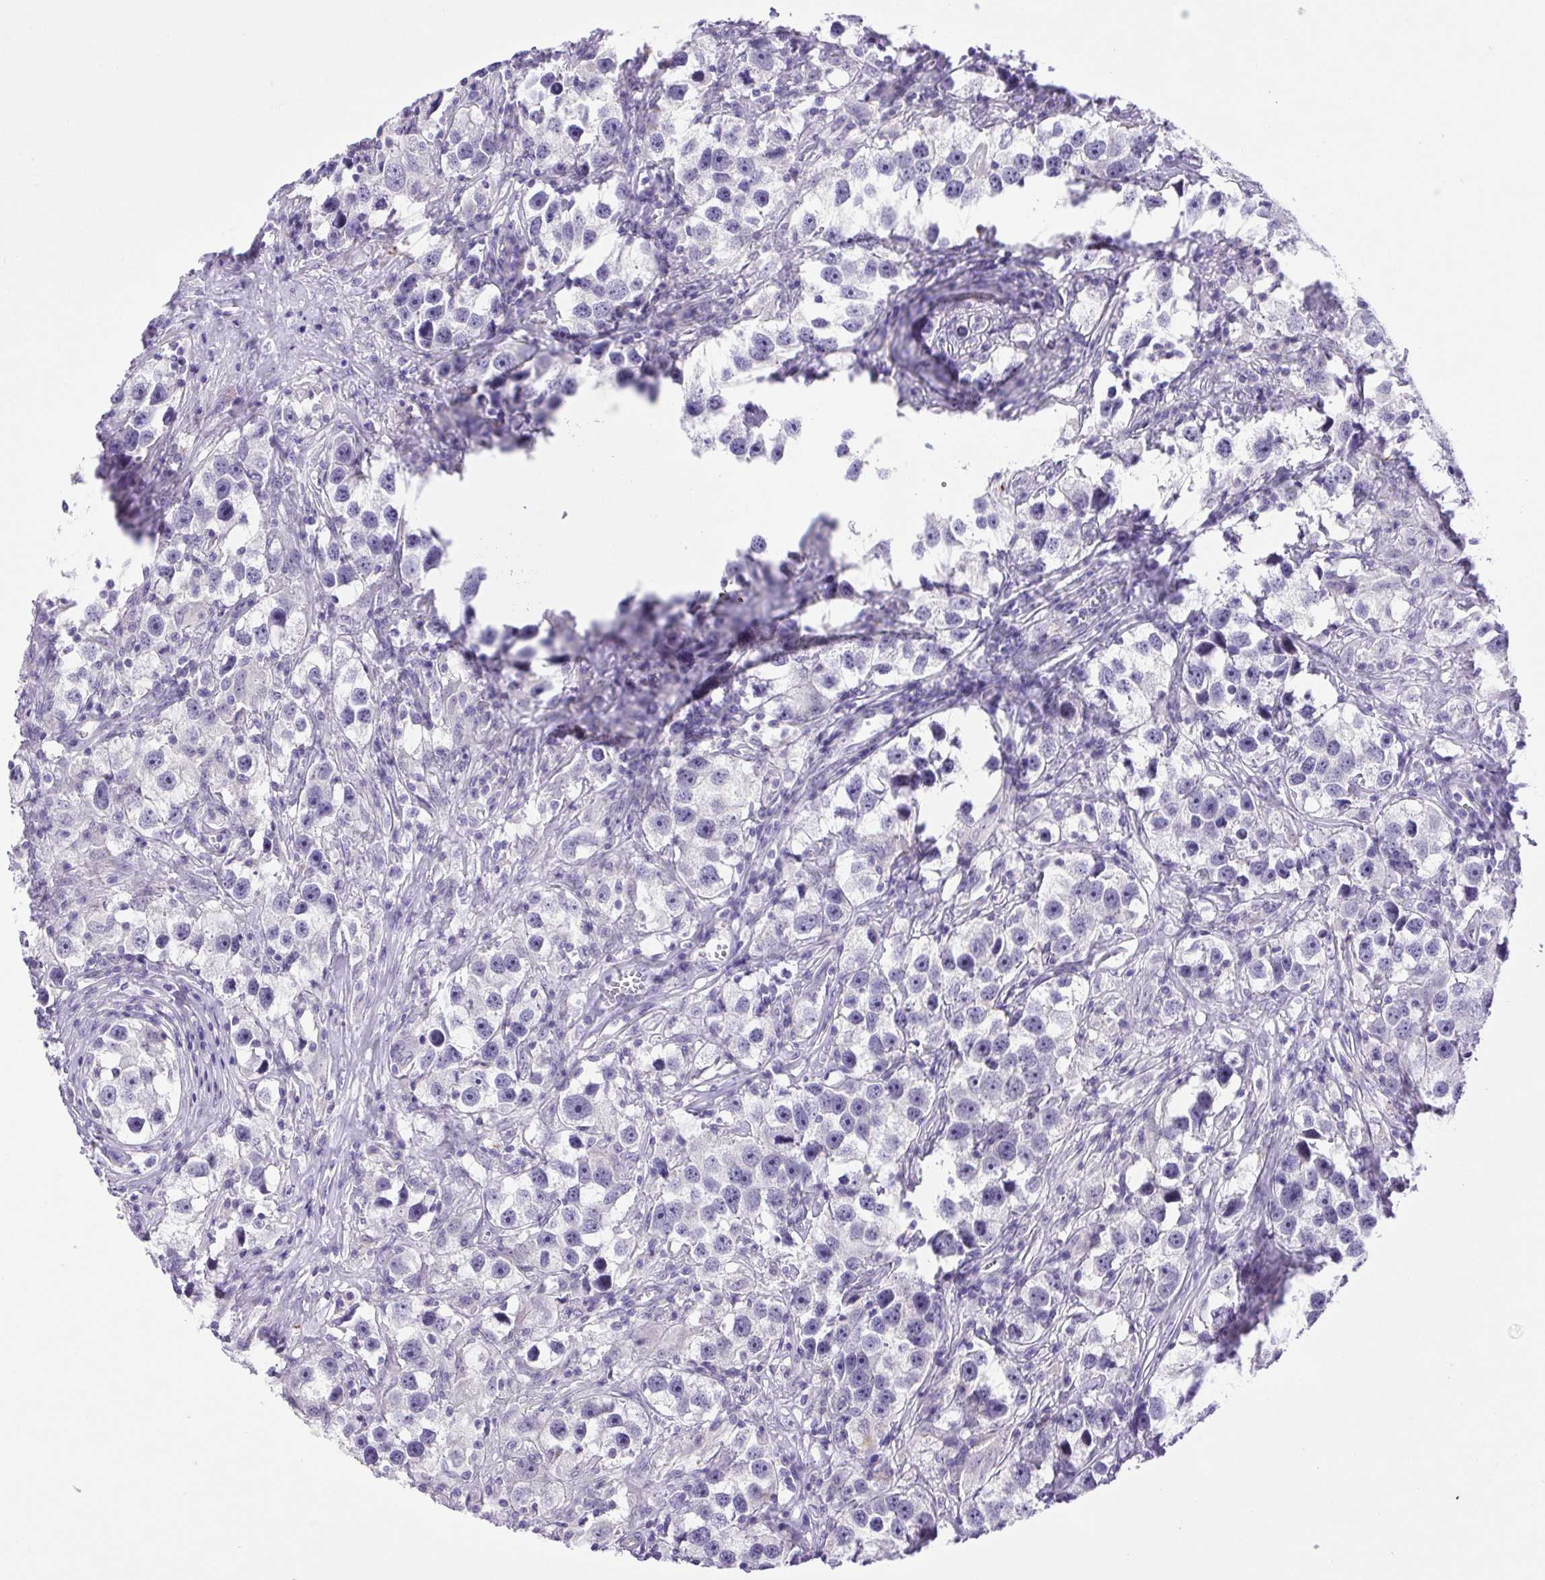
{"staining": {"intensity": "negative", "quantity": "none", "location": "none"}, "tissue": "testis cancer", "cell_type": "Tumor cells", "image_type": "cancer", "snomed": [{"axis": "morphology", "description": "Seminoma, NOS"}, {"axis": "topography", "description": "Testis"}], "caption": "An image of testis seminoma stained for a protein exhibits no brown staining in tumor cells.", "gene": "FAM177B", "patient": {"sex": "male", "age": 49}}